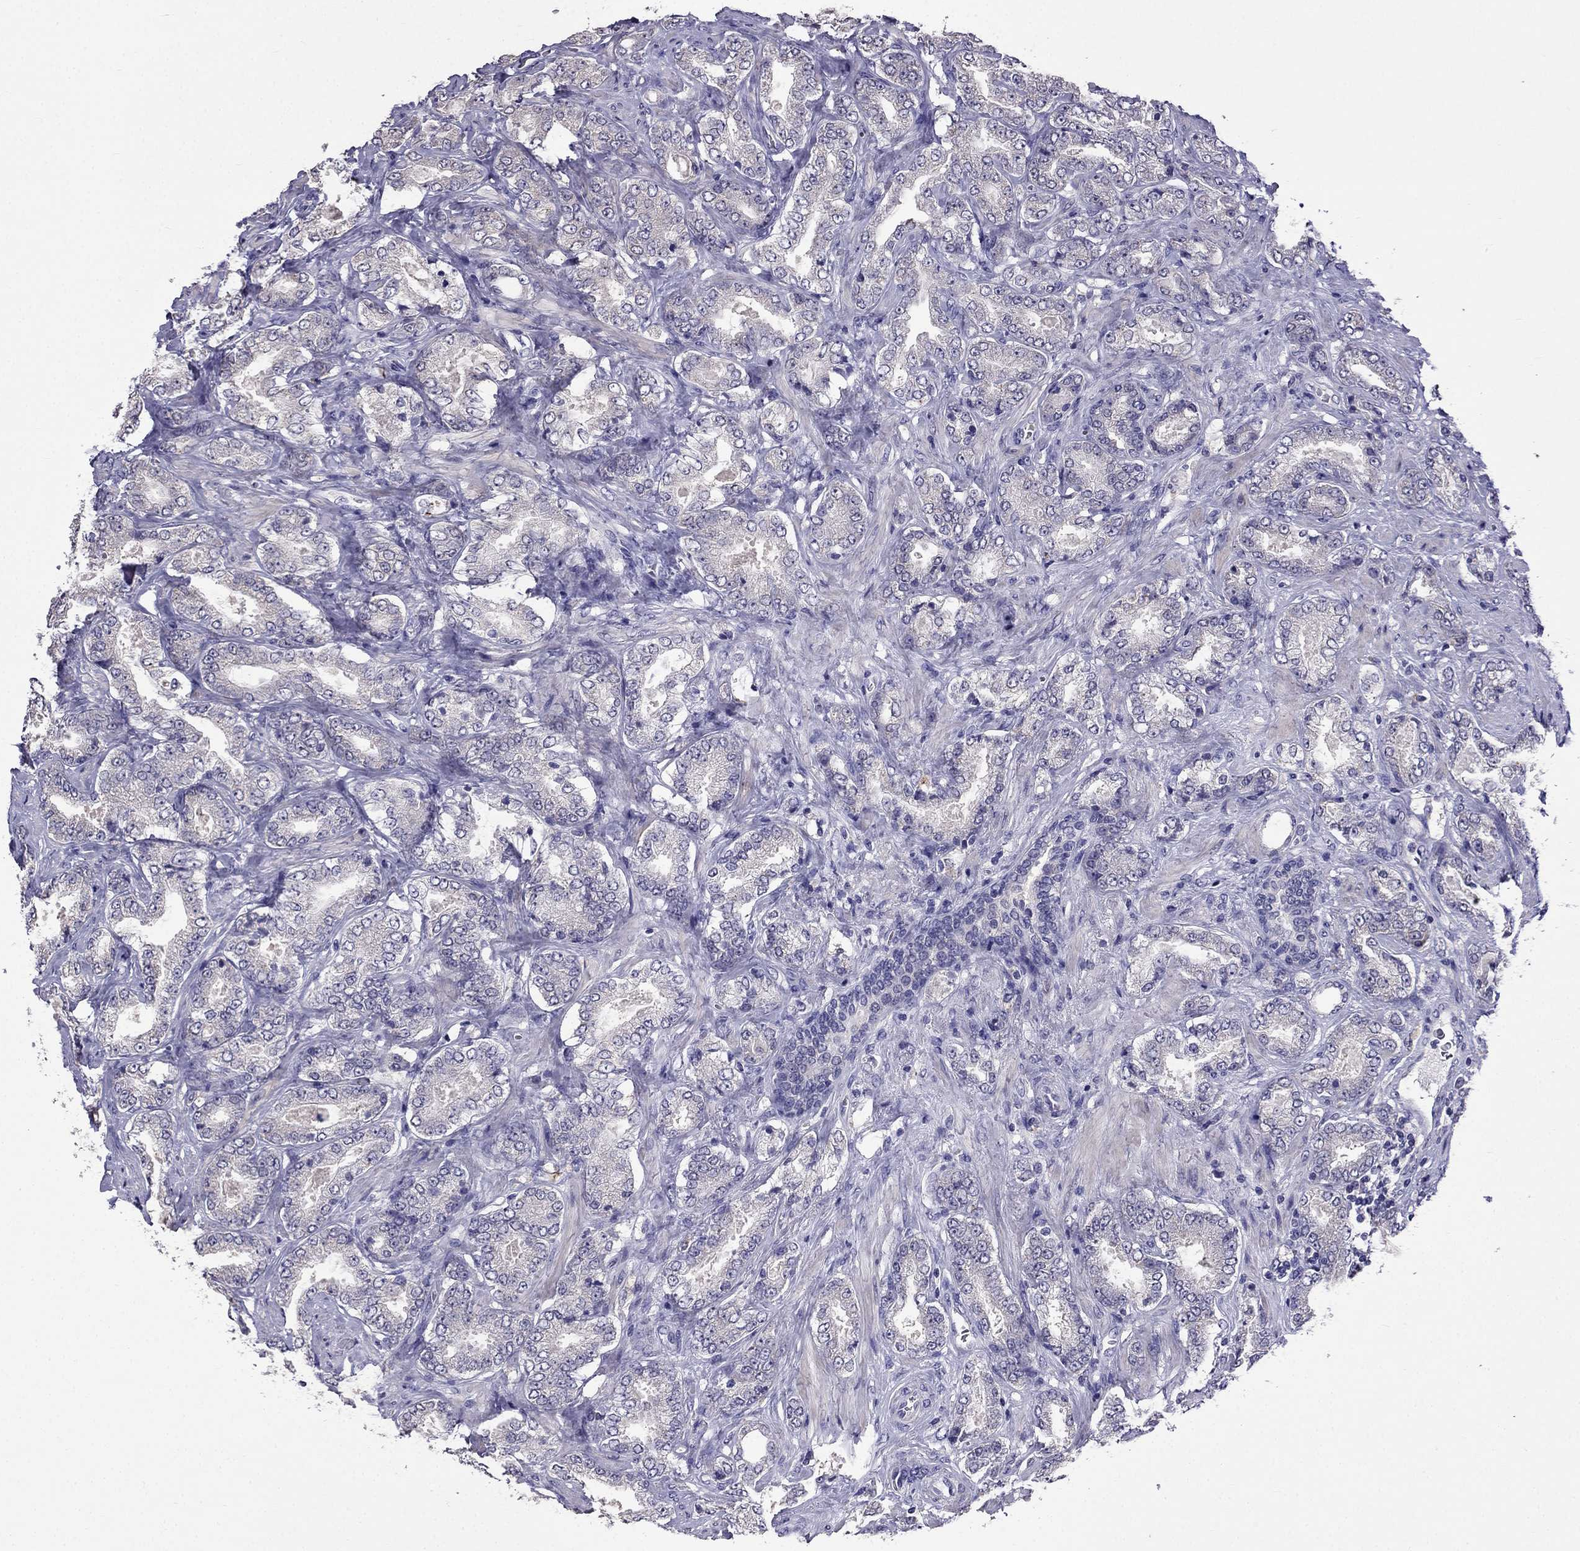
{"staining": {"intensity": "negative", "quantity": "none", "location": "none"}, "tissue": "prostate cancer", "cell_type": "Tumor cells", "image_type": "cancer", "snomed": [{"axis": "morphology", "description": "Adenocarcinoma, NOS"}, {"axis": "topography", "description": "Prostate"}], "caption": "Immunohistochemical staining of prostate adenocarcinoma shows no significant positivity in tumor cells.", "gene": "AQP9", "patient": {"sex": "male", "age": 64}}